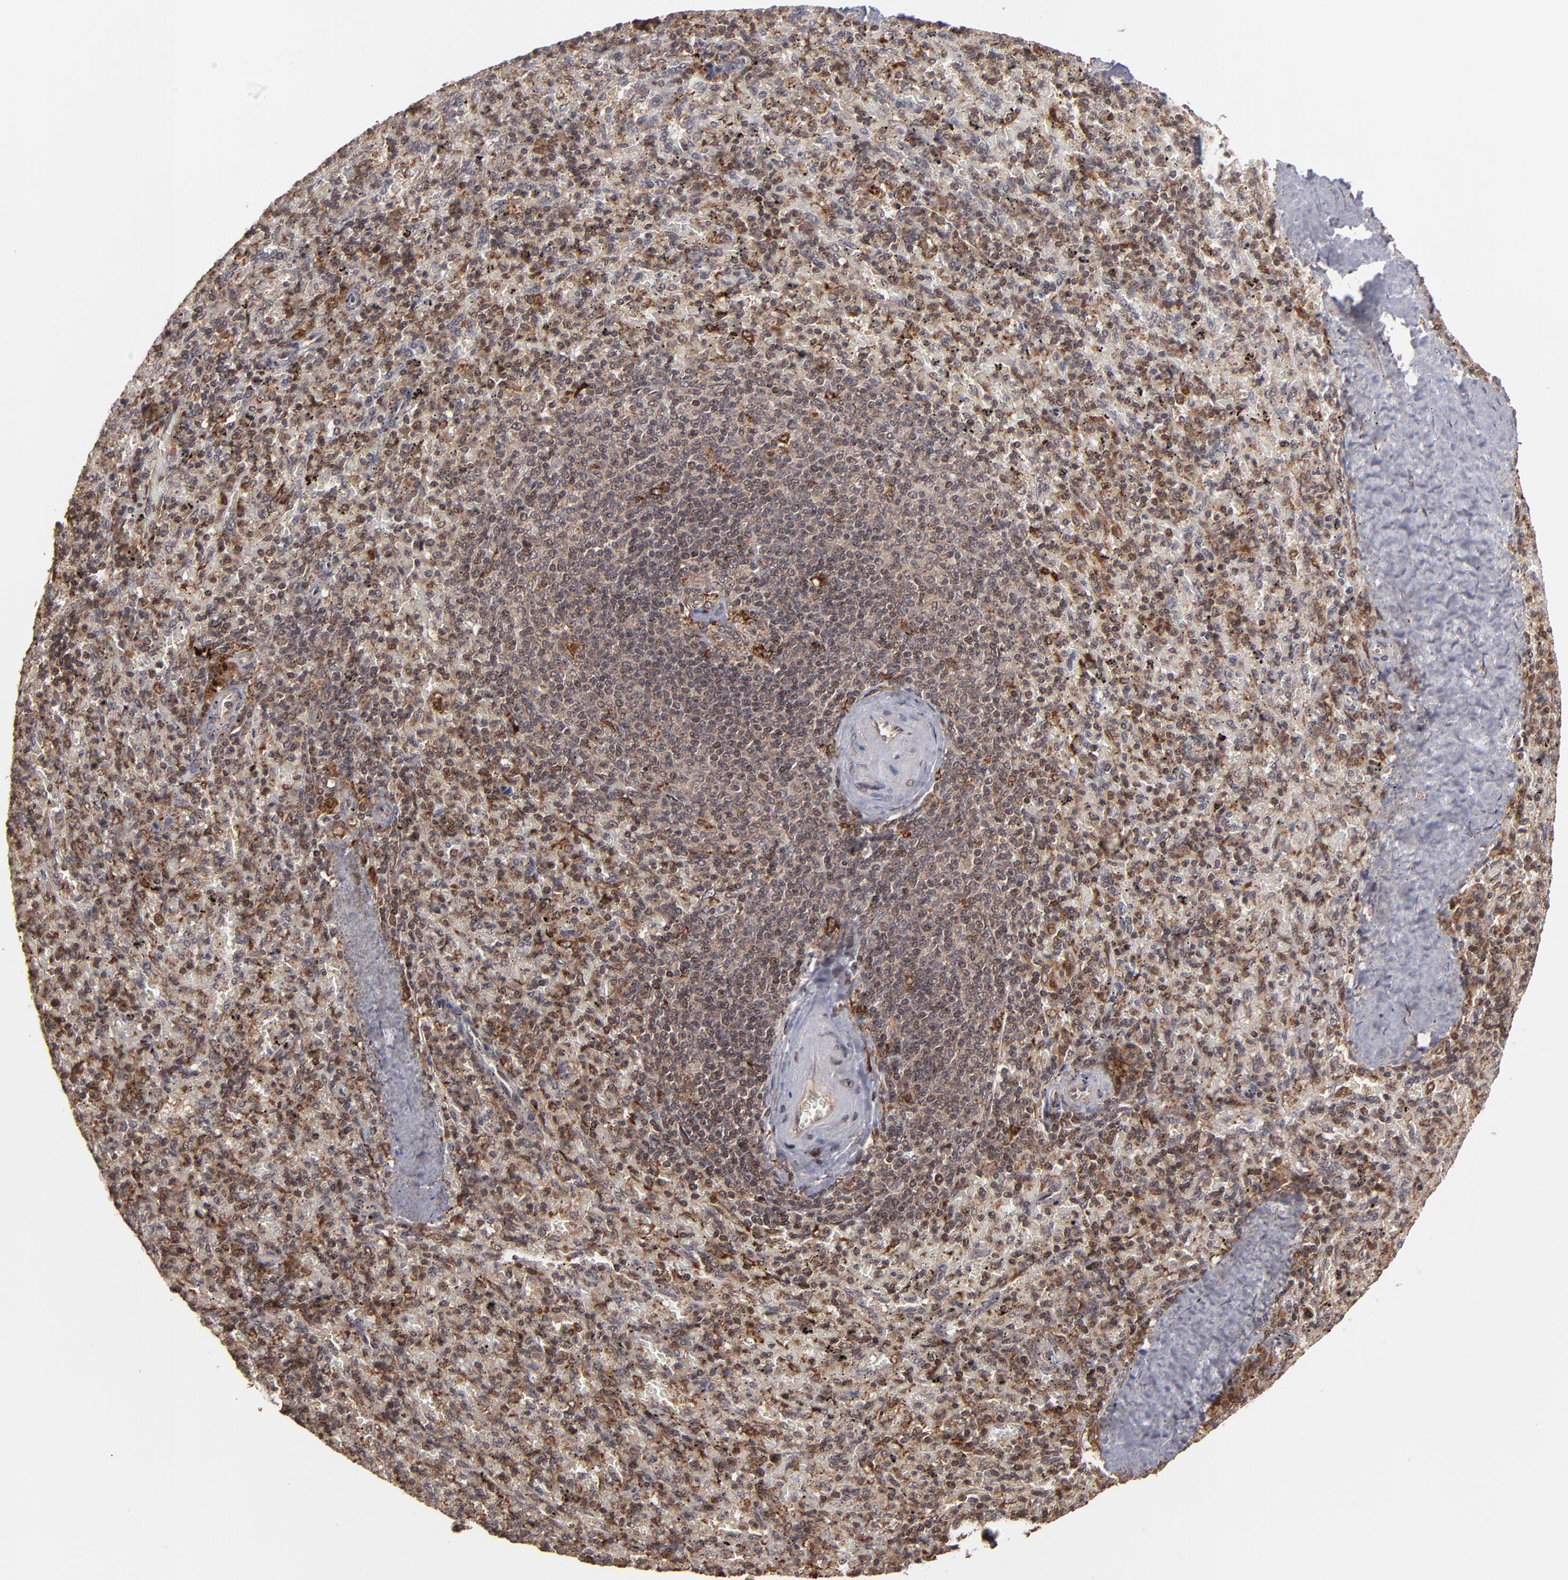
{"staining": {"intensity": "moderate", "quantity": ">75%", "location": "cytoplasmic/membranous,nuclear"}, "tissue": "spleen", "cell_type": "Cells in red pulp", "image_type": "normal", "snomed": [{"axis": "morphology", "description": "Normal tissue, NOS"}, {"axis": "topography", "description": "Spleen"}], "caption": "A brown stain shows moderate cytoplasmic/membranous,nuclear expression of a protein in cells in red pulp of unremarkable human spleen.", "gene": "RGS6", "patient": {"sex": "female", "age": 43}}